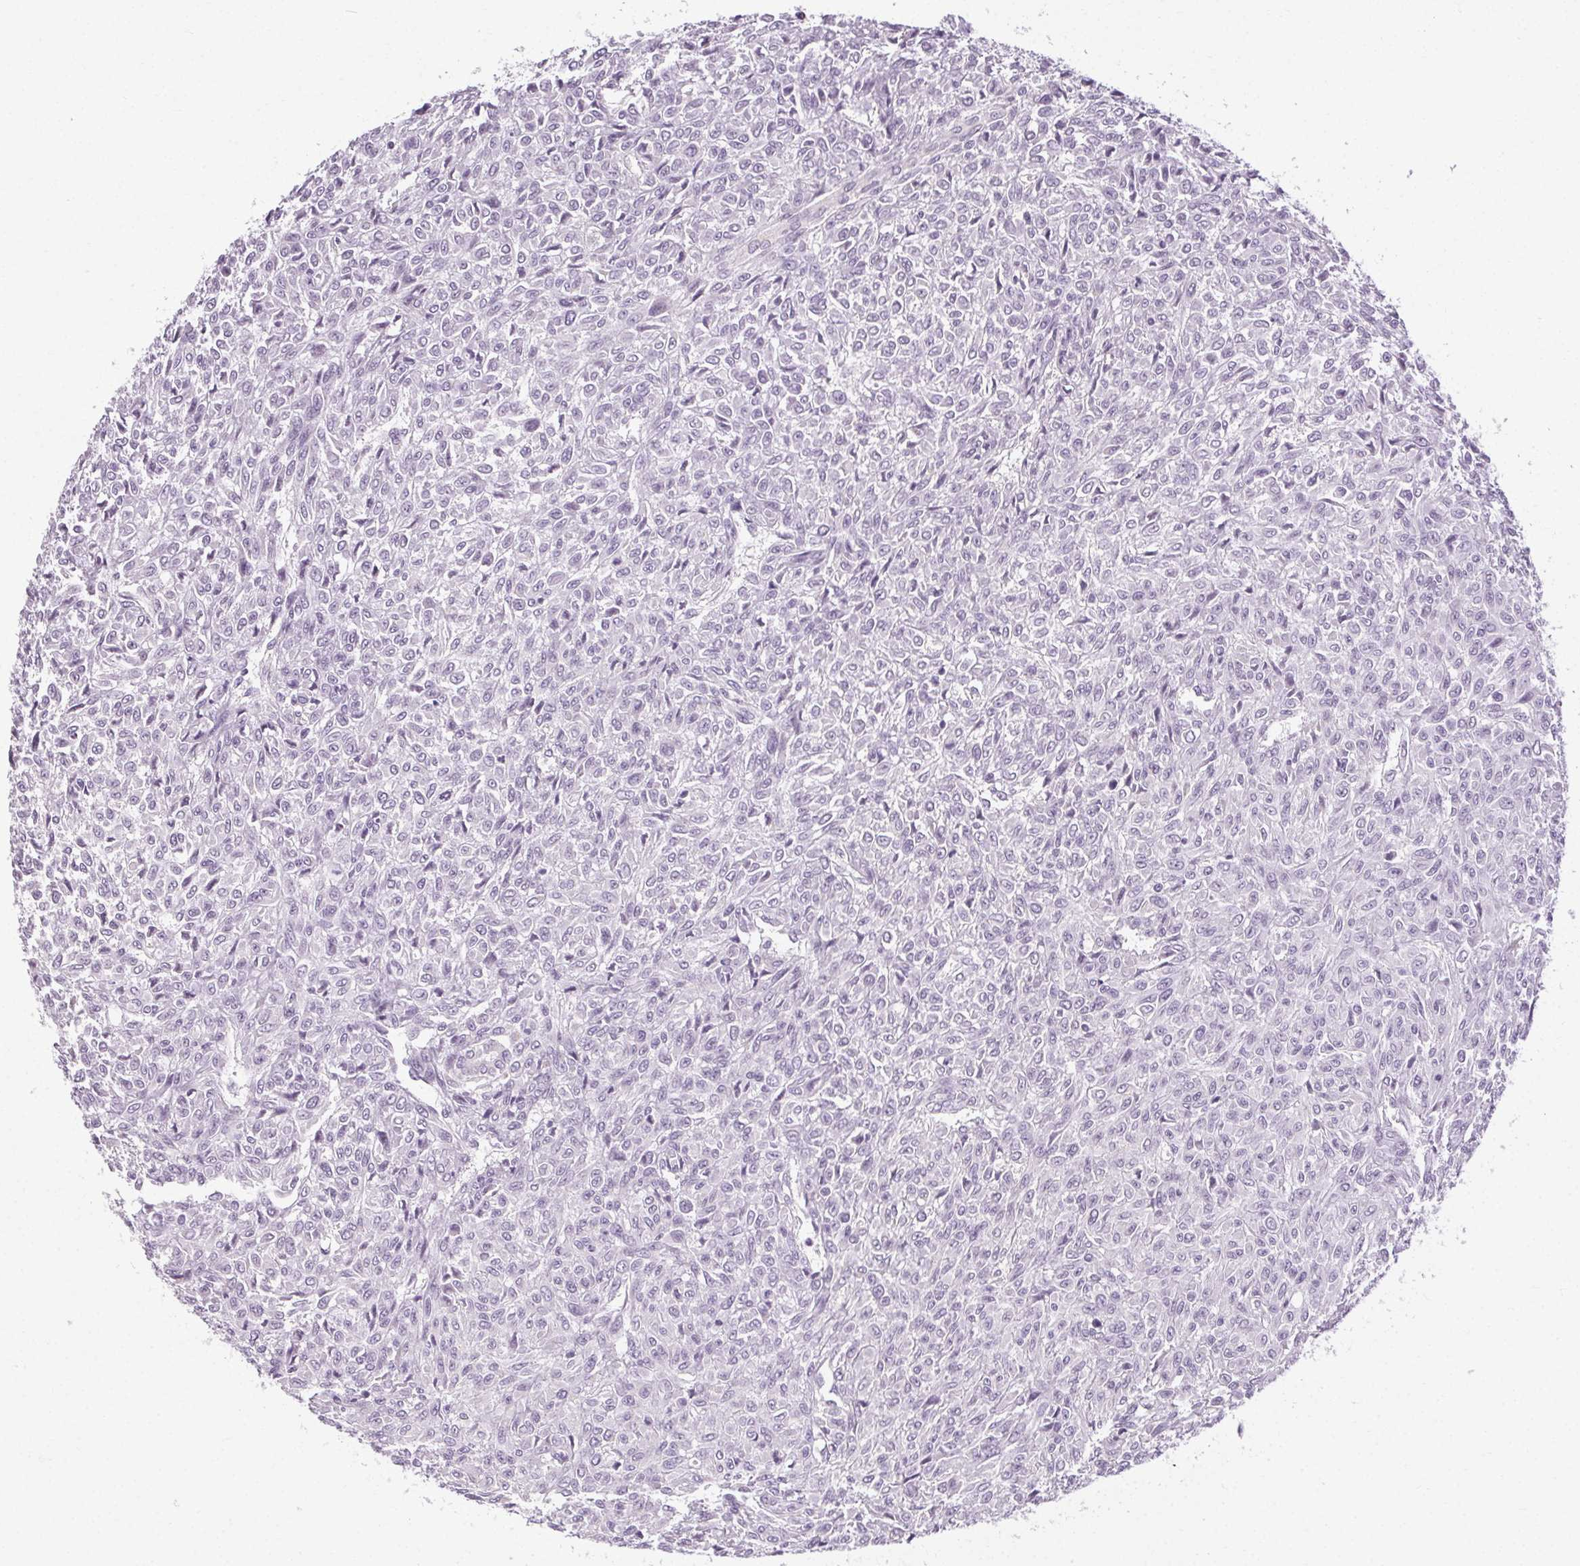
{"staining": {"intensity": "negative", "quantity": "none", "location": "none"}, "tissue": "renal cancer", "cell_type": "Tumor cells", "image_type": "cancer", "snomed": [{"axis": "morphology", "description": "Adenocarcinoma, NOS"}, {"axis": "topography", "description": "Kidney"}], "caption": "A histopathology image of human renal cancer (adenocarcinoma) is negative for staining in tumor cells.", "gene": "POMC", "patient": {"sex": "male", "age": 58}}